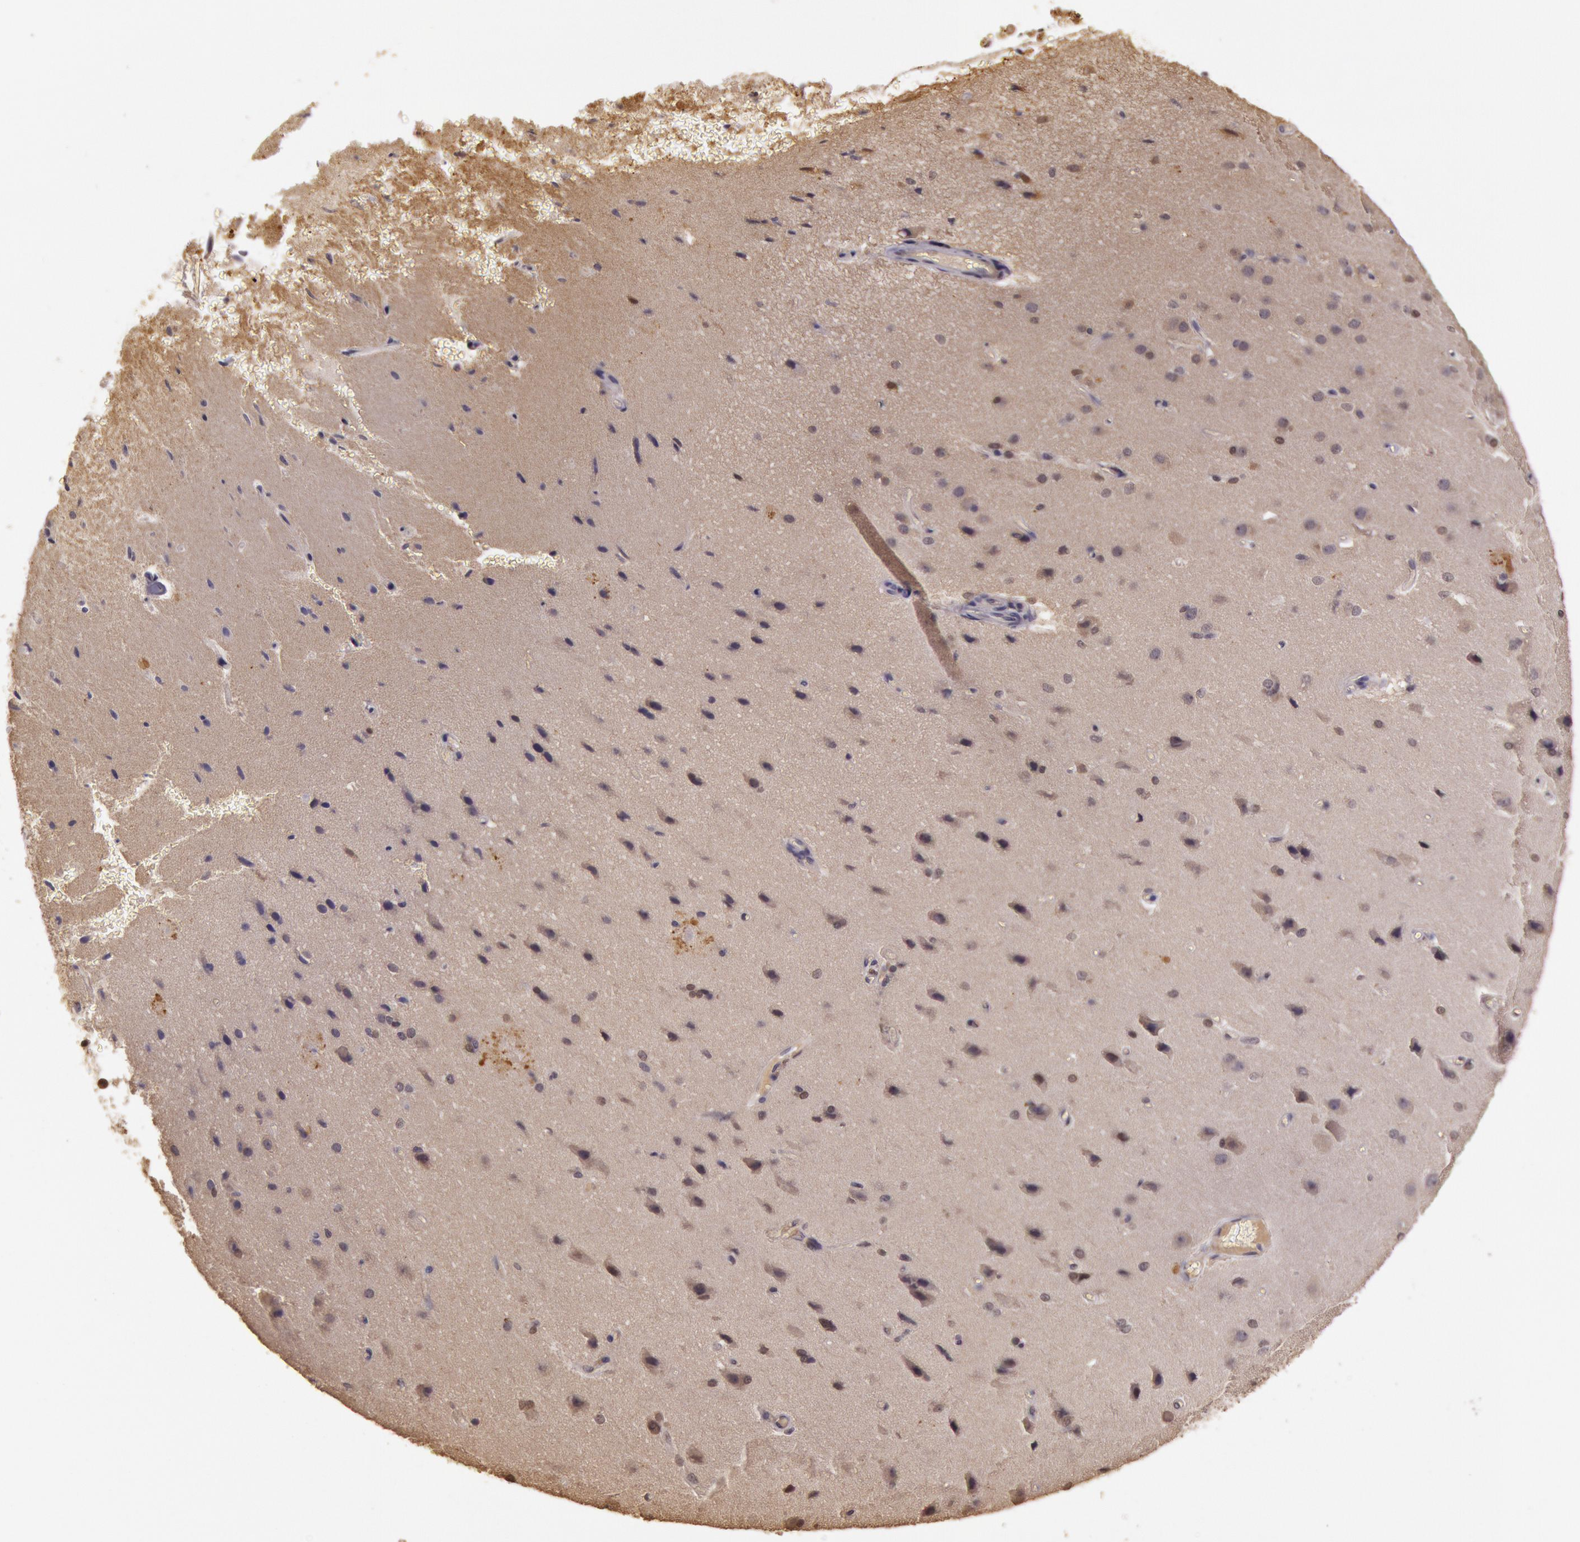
{"staining": {"intensity": "weak", "quantity": "25%-75%", "location": "nuclear"}, "tissue": "cerebral cortex", "cell_type": "Endothelial cells", "image_type": "normal", "snomed": [{"axis": "morphology", "description": "Normal tissue, NOS"}, {"axis": "topography", "description": "Cerebral cortex"}, {"axis": "topography", "description": "Hippocampus"}], "caption": "Immunohistochemistry micrograph of benign human cerebral cortex stained for a protein (brown), which shows low levels of weak nuclear expression in approximately 25%-75% of endothelial cells.", "gene": "SOD1", "patient": {"sex": "female", "age": 19}}